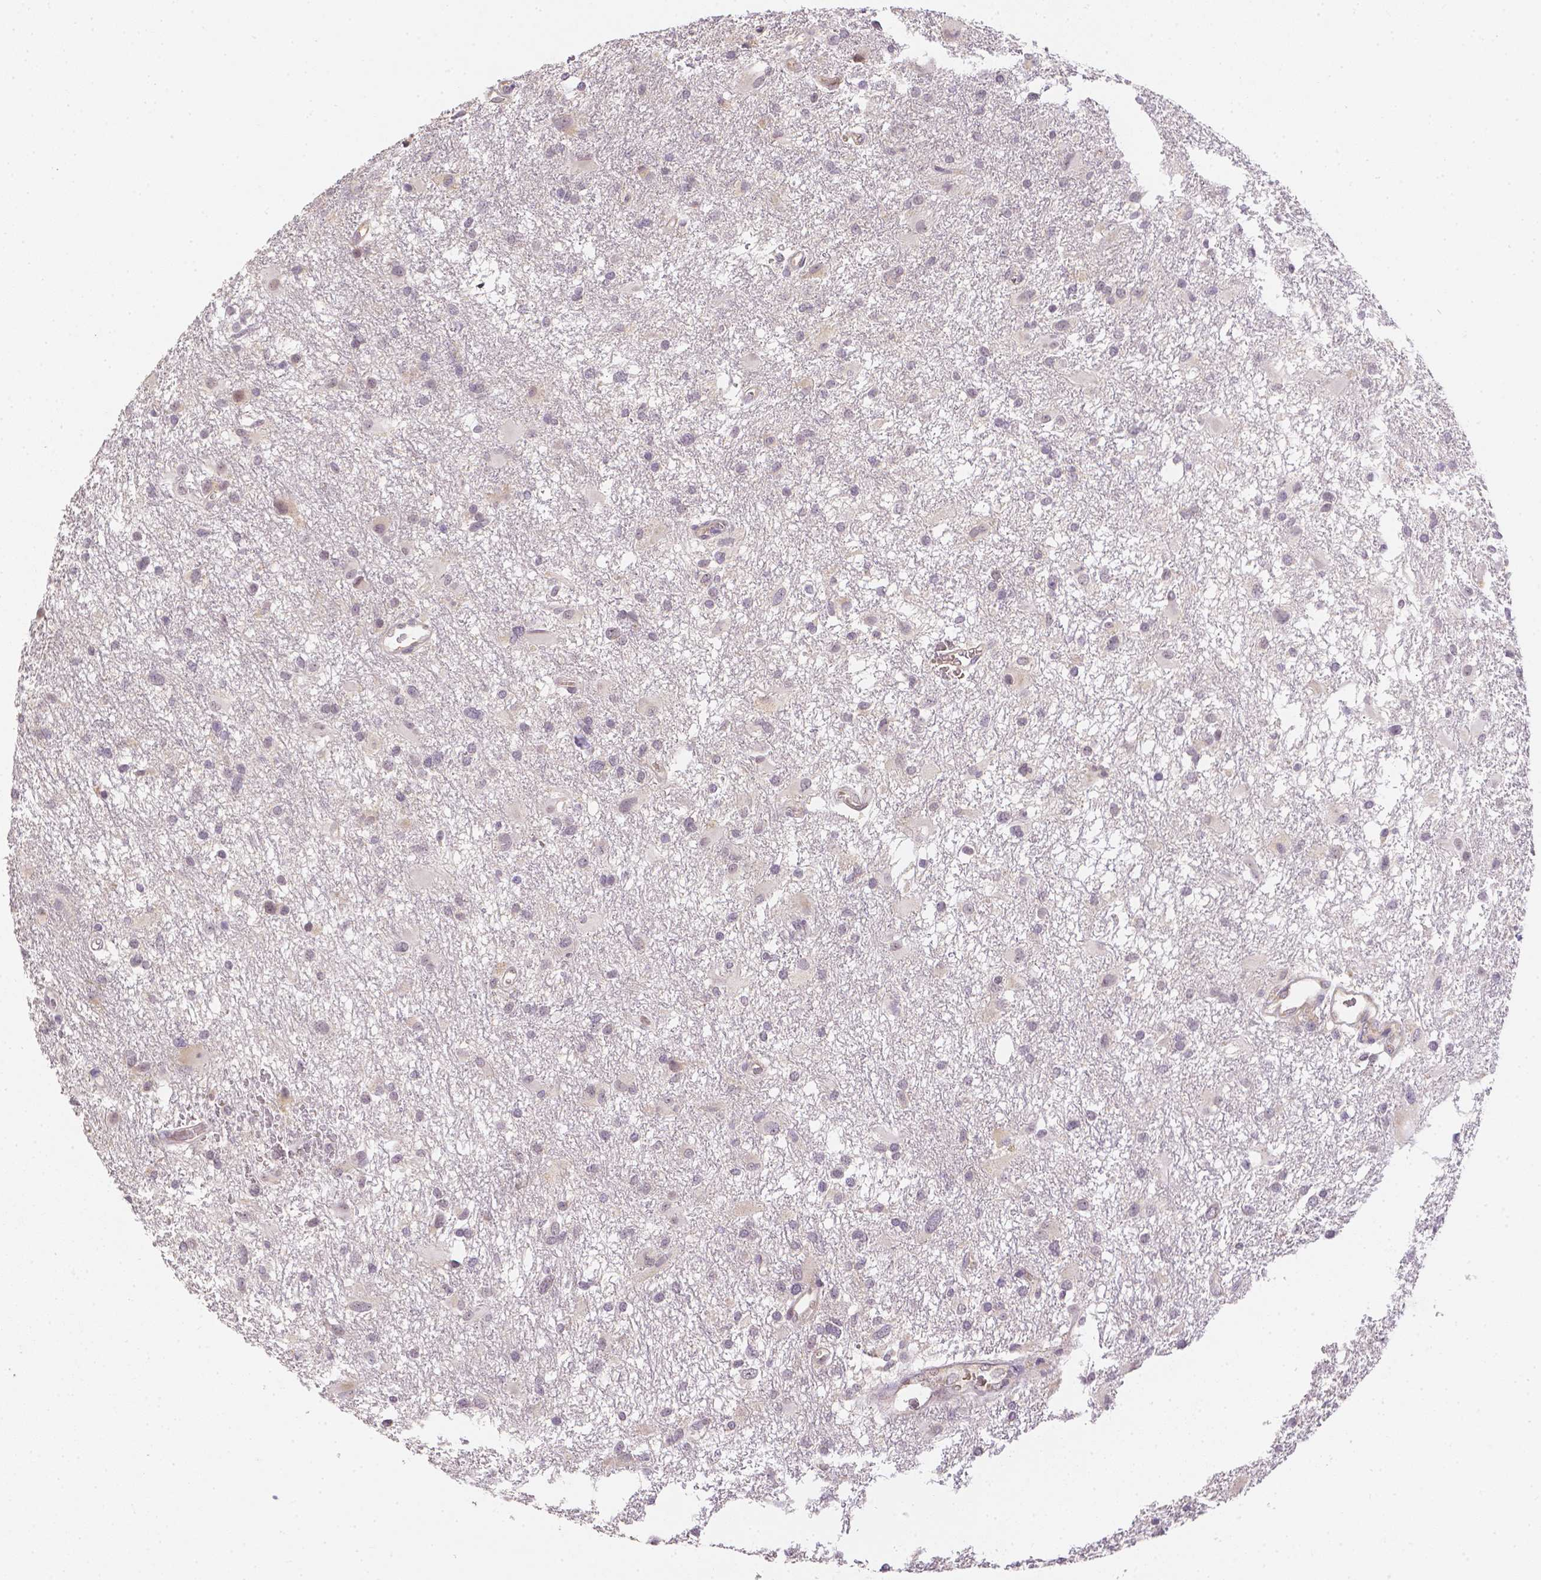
{"staining": {"intensity": "negative", "quantity": "none", "location": "none"}, "tissue": "glioma", "cell_type": "Tumor cells", "image_type": "cancer", "snomed": [{"axis": "morphology", "description": "Glioma, malignant, High grade"}, {"axis": "topography", "description": "Brain"}], "caption": "Immunohistochemistry (IHC) micrograph of high-grade glioma (malignant) stained for a protein (brown), which exhibits no staining in tumor cells.", "gene": "ZNF280B", "patient": {"sex": "male", "age": 53}}